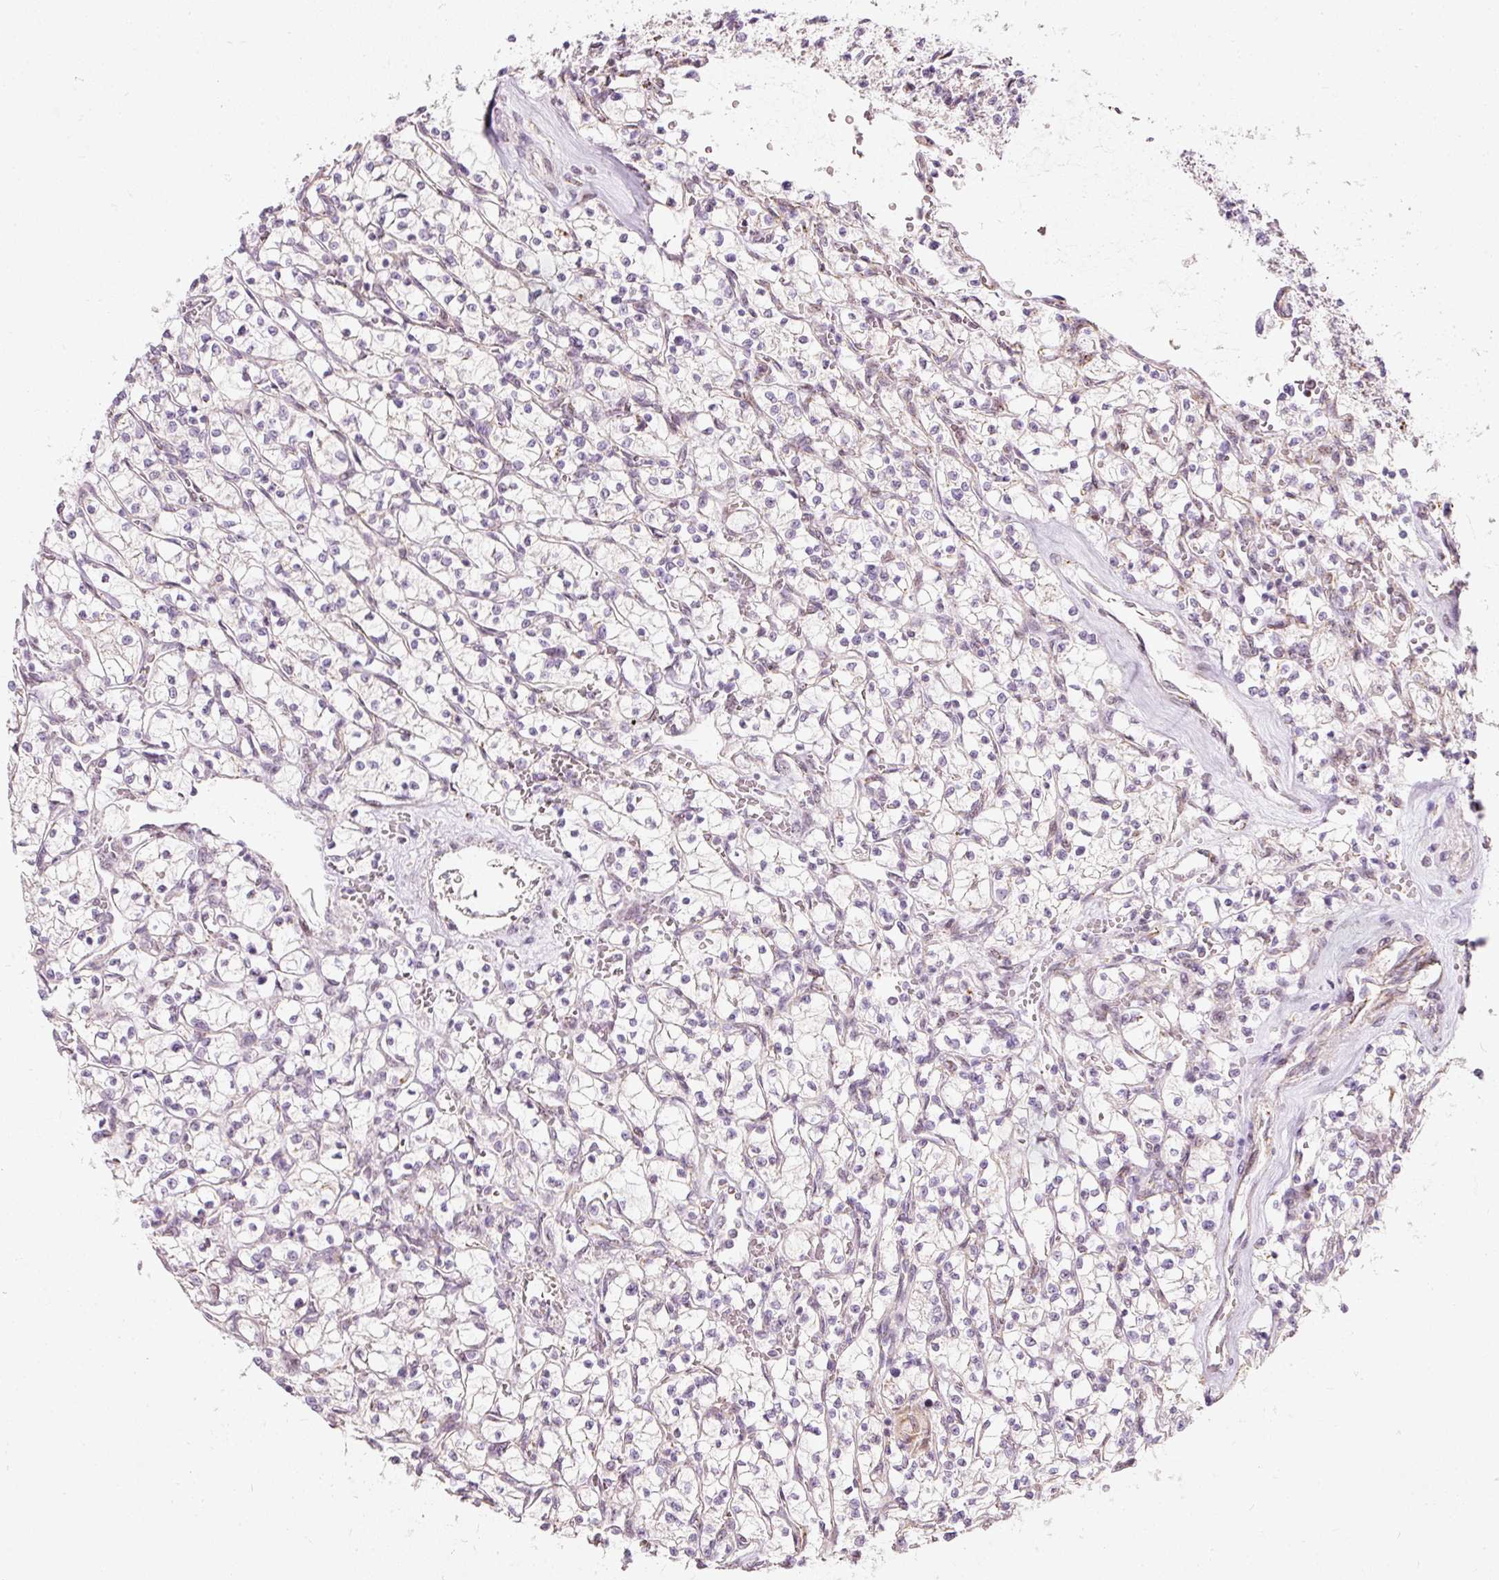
{"staining": {"intensity": "negative", "quantity": "none", "location": "none"}, "tissue": "renal cancer", "cell_type": "Tumor cells", "image_type": "cancer", "snomed": [{"axis": "morphology", "description": "Adenocarcinoma, NOS"}, {"axis": "topography", "description": "Kidney"}], "caption": "Renal adenocarcinoma was stained to show a protein in brown. There is no significant expression in tumor cells.", "gene": "RNF39", "patient": {"sex": "female", "age": 64}}